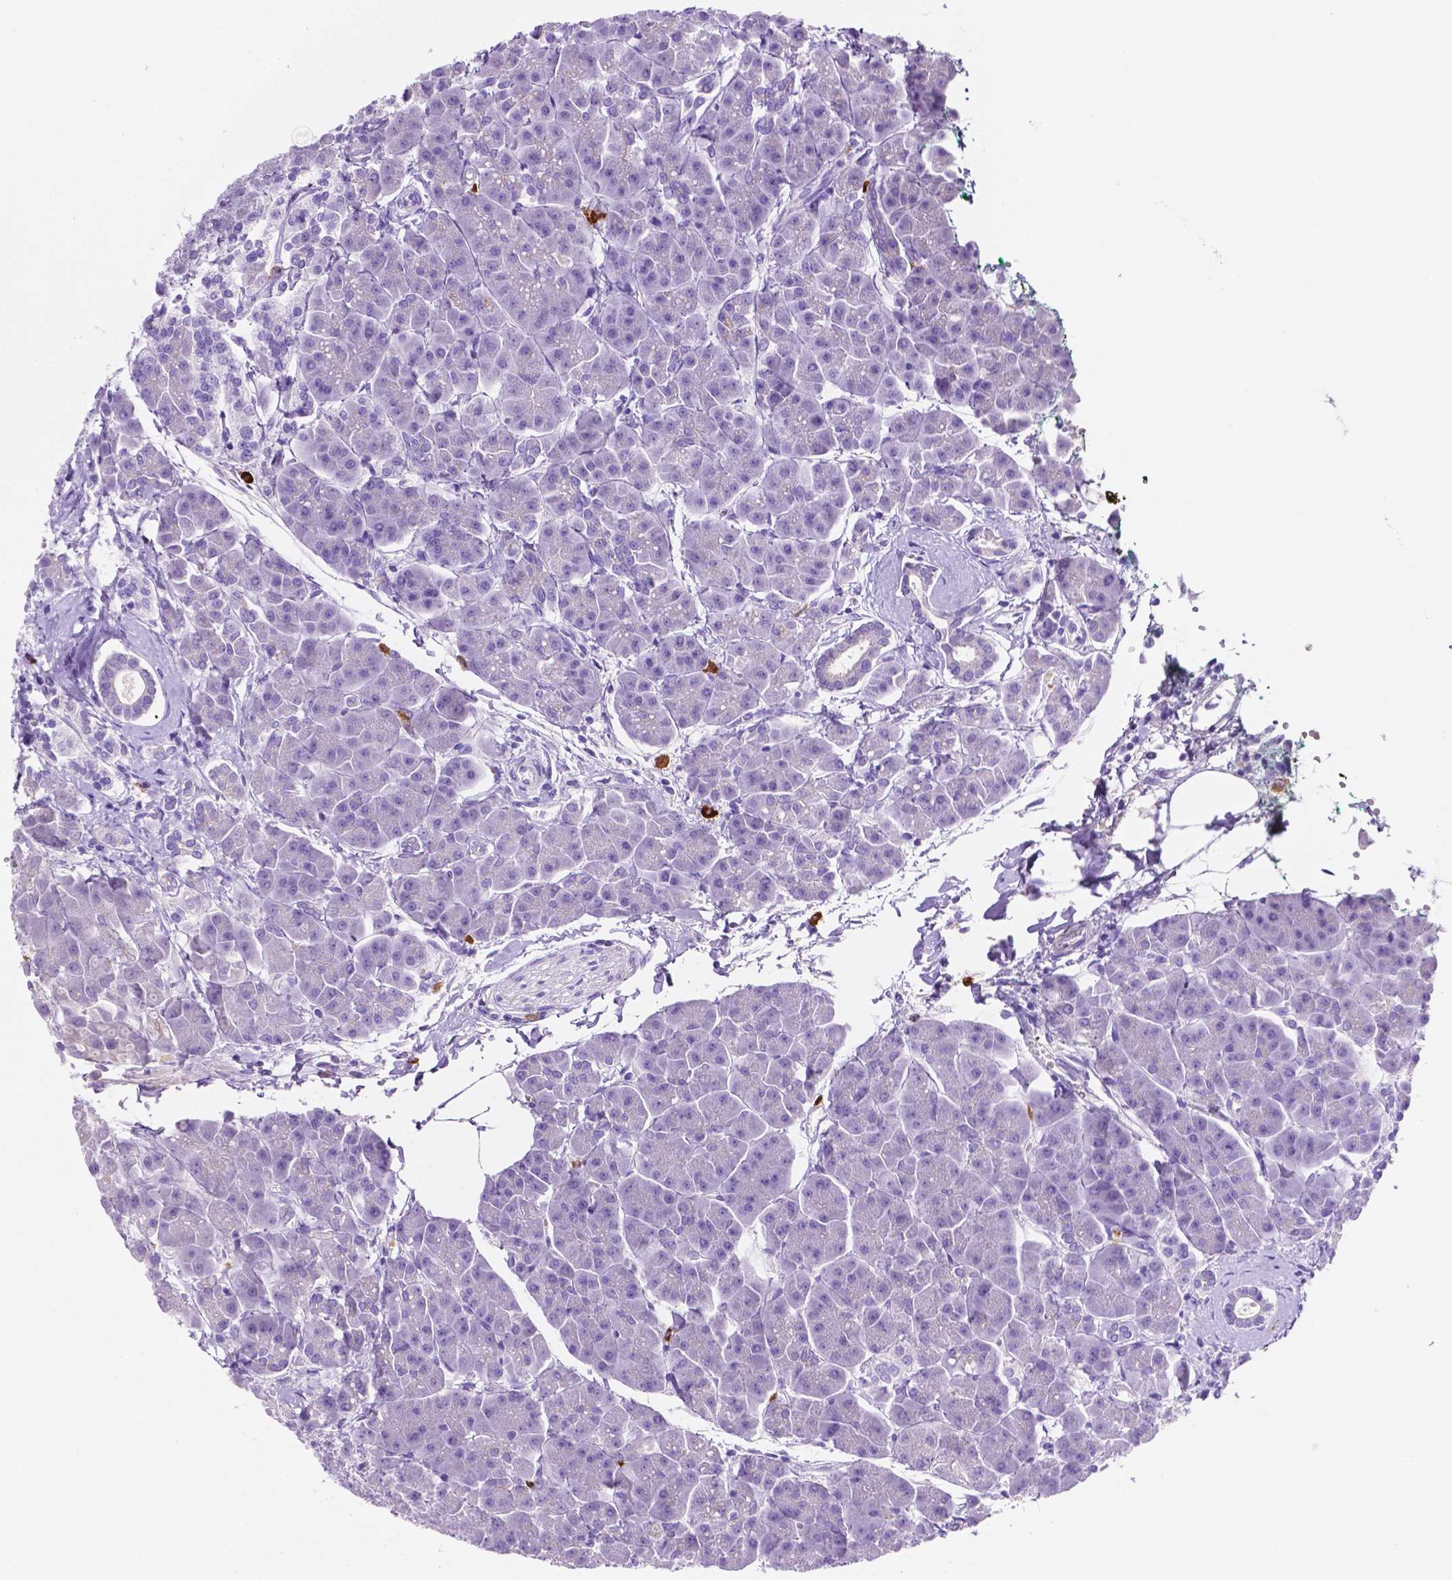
{"staining": {"intensity": "negative", "quantity": "none", "location": "none"}, "tissue": "pancreas", "cell_type": "Exocrine glandular cells", "image_type": "normal", "snomed": [{"axis": "morphology", "description": "Normal tissue, NOS"}, {"axis": "topography", "description": "Adipose tissue"}, {"axis": "topography", "description": "Pancreas"}, {"axis": "topography", "description": "Peripheral nerve tissue"}], "caption": "Immunohistochemical staining of unremarkable human pancreas shows no significant expression in exocrine glandular cells.", "gene": "FOXB2", "patient": {"sex": "female", "age": 58}}